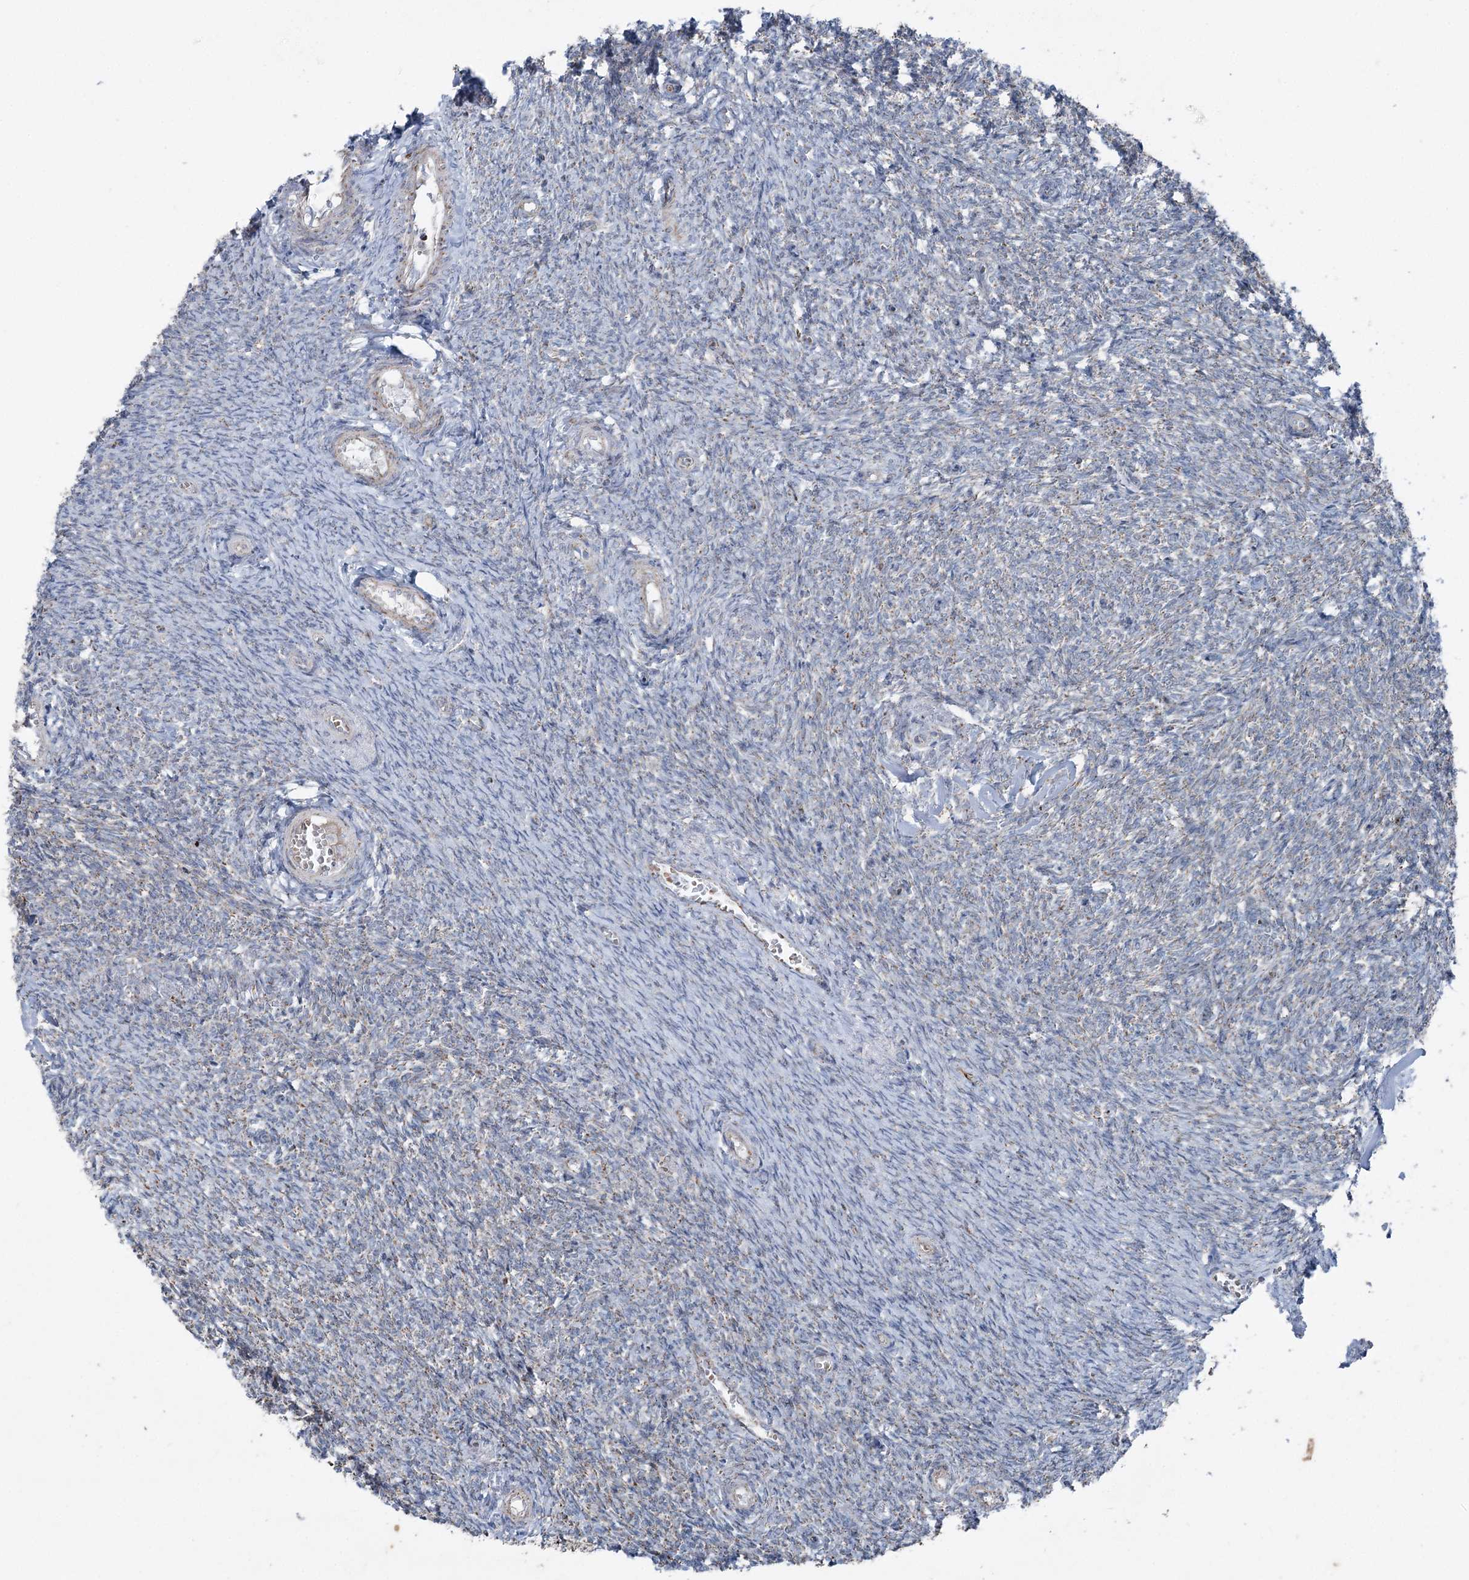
{"staining": {"intensity": "negative", "quantity": "none", "location": "none"}, "tissue": "ovary", "cell_type": "Ovarian stroma cells", "image_type": "normal", "snomed": [{"axis": "morphology", "description": "Normal tissue, NOS"}, {"axis": "topography", "description": "Ovary"}], "caption": "DAB immunohistochemical staining of unremarkable ovary exhibits no significant staining in ovarian stroma cells.", "gene": "UCN3", "patient": {"sex": "female", "age": 44}}